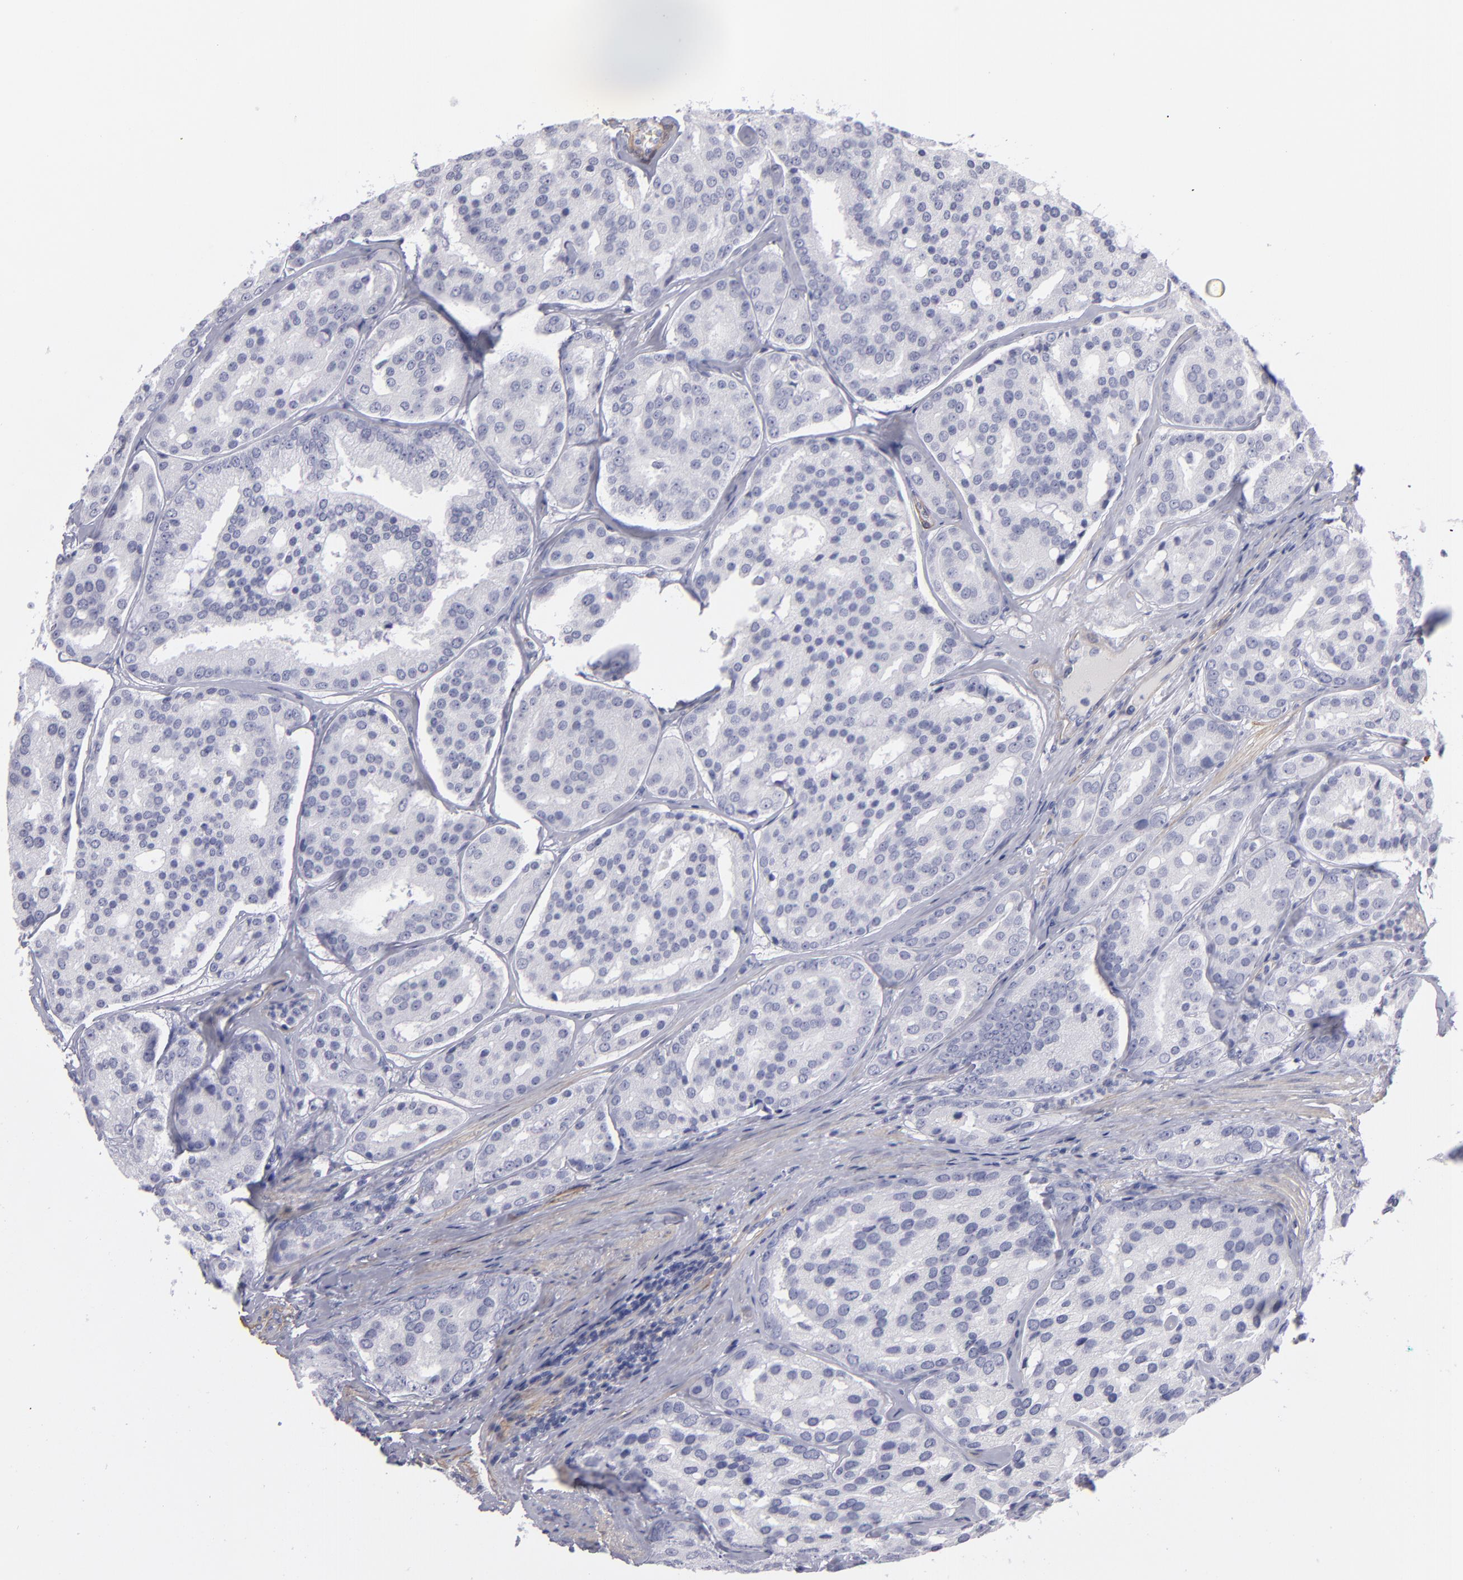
{"staining": {"intensity": "negative", "quantity": "none", "location": "none"}, "tissue": "prostate cancer", "cell_type": "Tumor cells", "image_type": "cancer", "snomed": [{"axis": "morphology", "description": "Adenocarcinoma, High grade"}, {"axis": "topography", "description": "Prostate"}], "caption": "IHC histopathology image of human prostate cancer (high-grade adenocarcinoma) stained for a protein (brown), which exhibits no positivity in tumor cells.", "gene": "MYH11", "patient": {"sex": "male", "age": 64}}